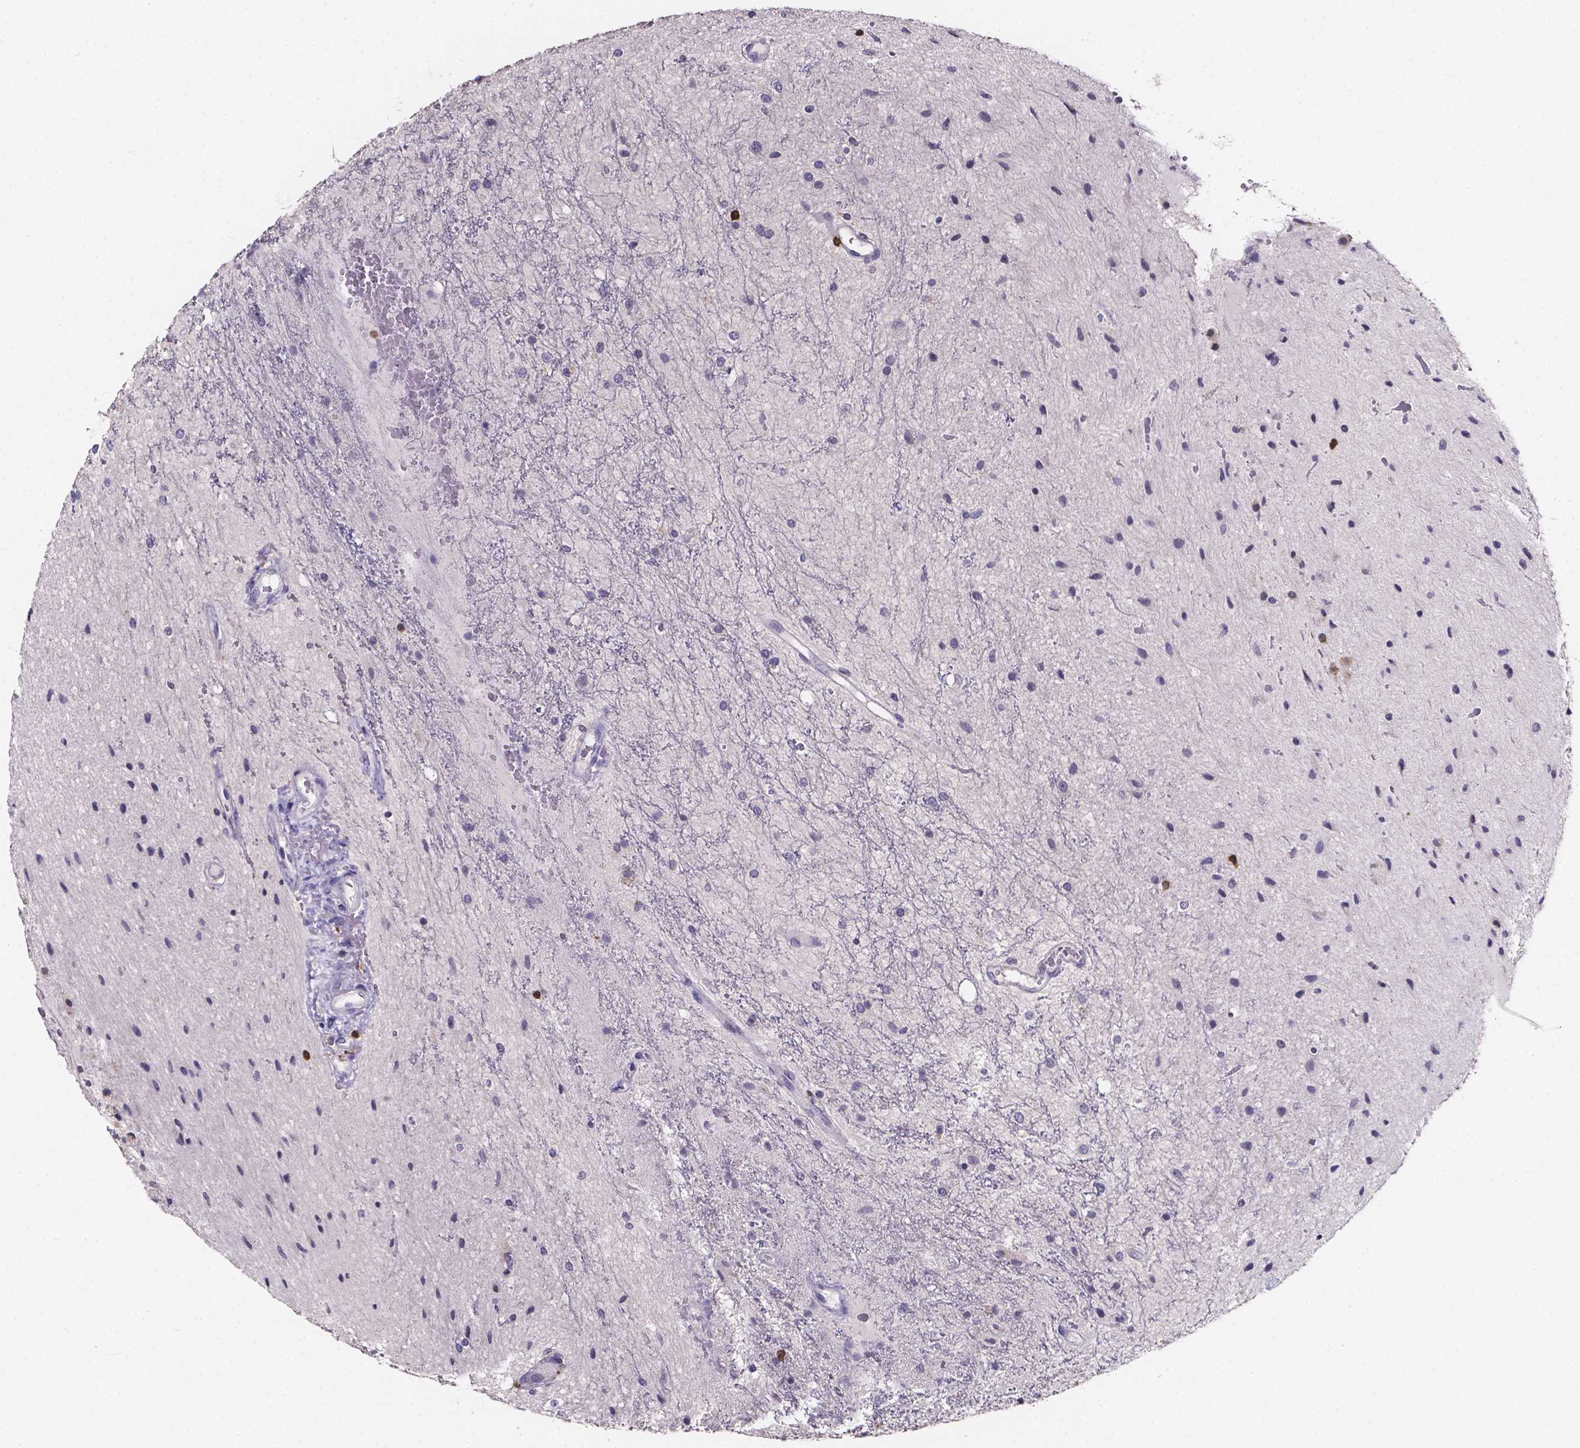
{"staining": {"intensity": "negative", "quantity": "none", "location": "none"}, "tissue": "glioma", "cell_type": "Tumor cells", "image_type": "cancer", "snomed": [{"axis": "morphology", "description": "Glioma, malignant, Low grade"}, {"axis": "topography", "description": "Cerebellum"}], "caption": "Glioma stained for a protein using immunohistochemistry (IHC) reveals no positivity tumor cells.", "gene": "THEMIS", "patient": {"sex": "female", "age": 14}}